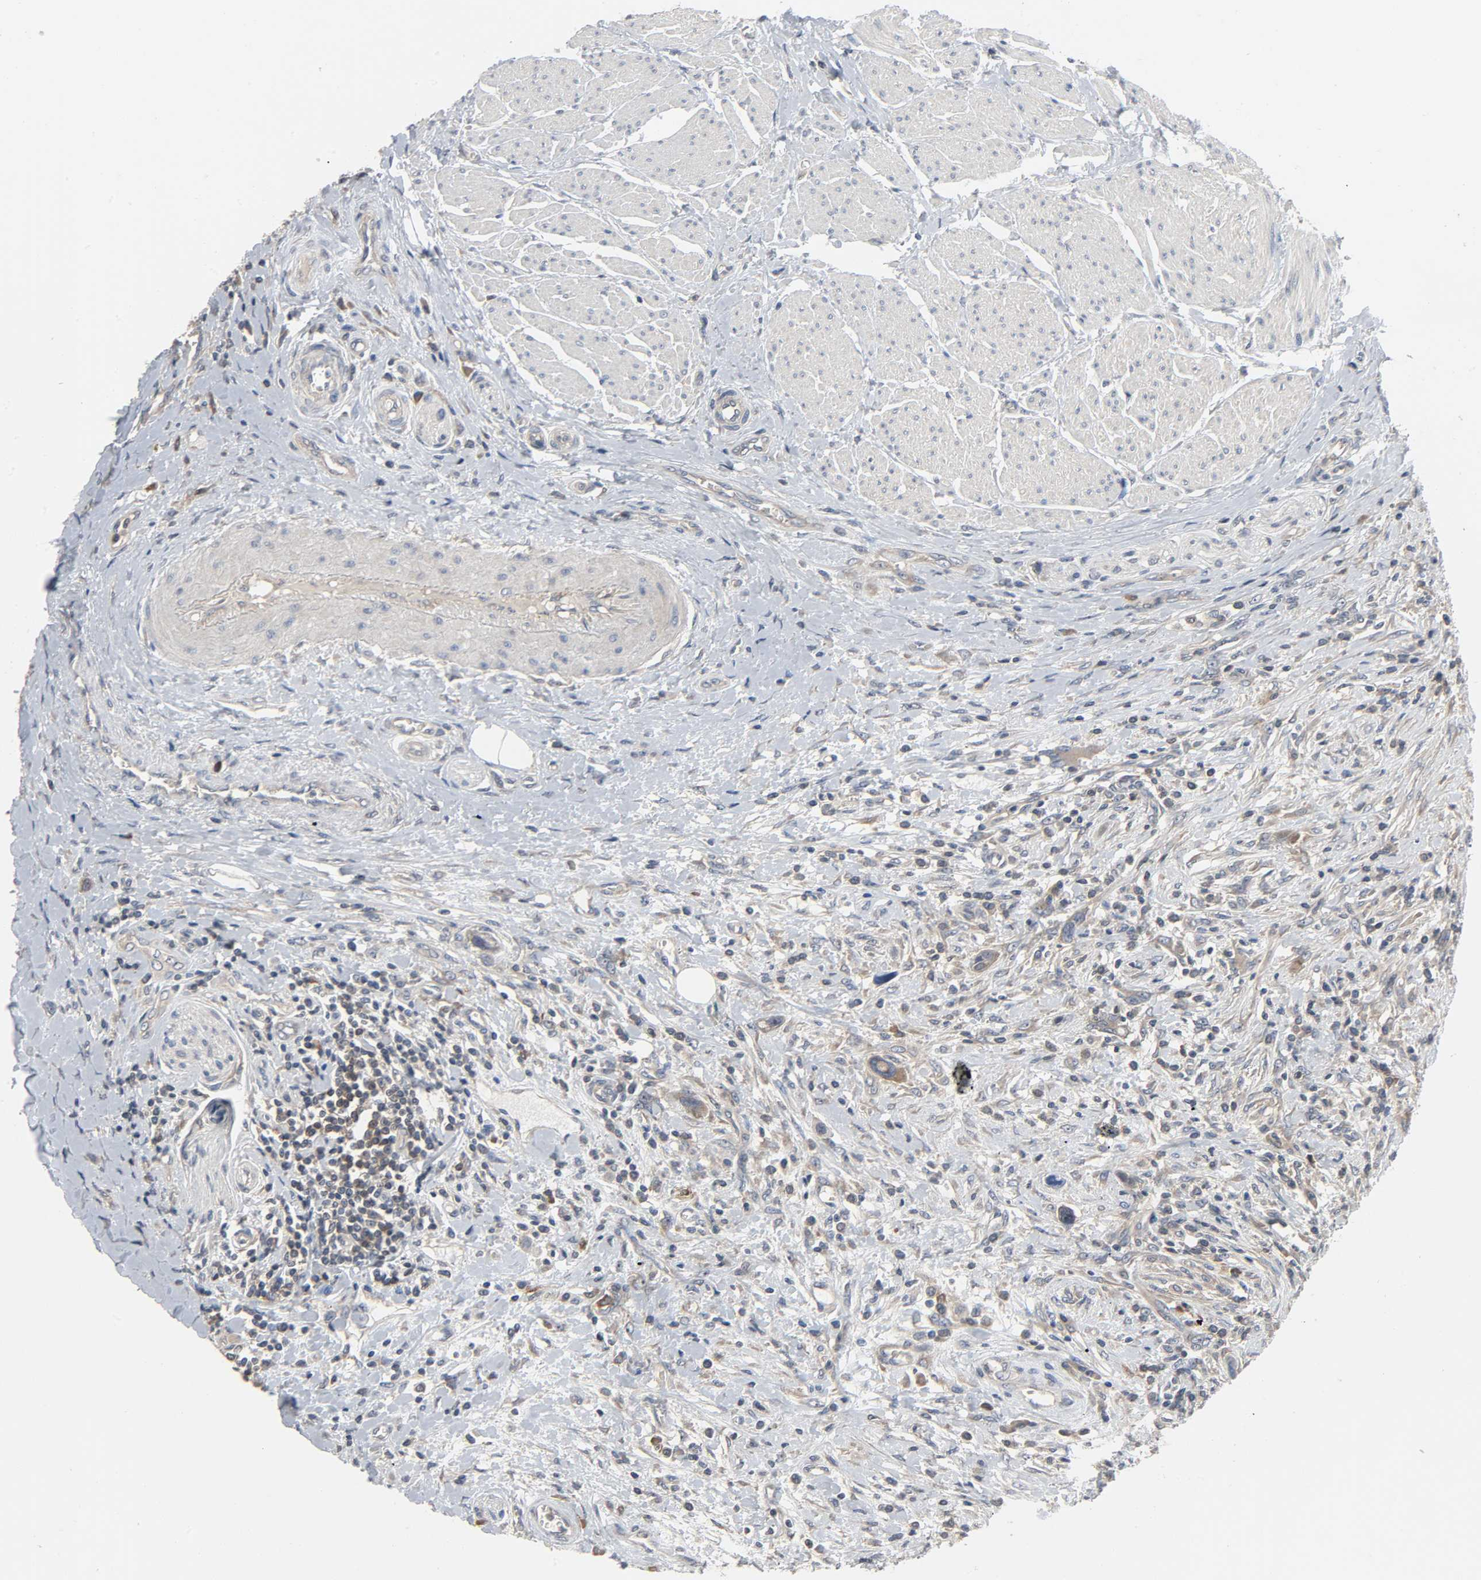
{"staining": {"intensity": "strong", "quantity": ">75%", "location": "cytoplasmic/membranous"}, "tissue": "urothelial cancer", "cell_type": "Tumor cells", "image_type": "cancer", "snomed": [{"axis": "morphology", "description": "Urothelial carcinoma, High grade"}, {"axis": "topography", "description": "Urinary bladder"}], "caption": "The image shows immunohistochemical staining of urothelial cancer. There is strong cytoplasmic/membranous staining is seen in approximately >75% of tumor cells. (DAB (3,3'-diaminobenzidine) IHC, brown staining for protein, blue staining for nuclei).", "gene": "PLEKHA2", "patient": {"sex": "male", "age": 50}}